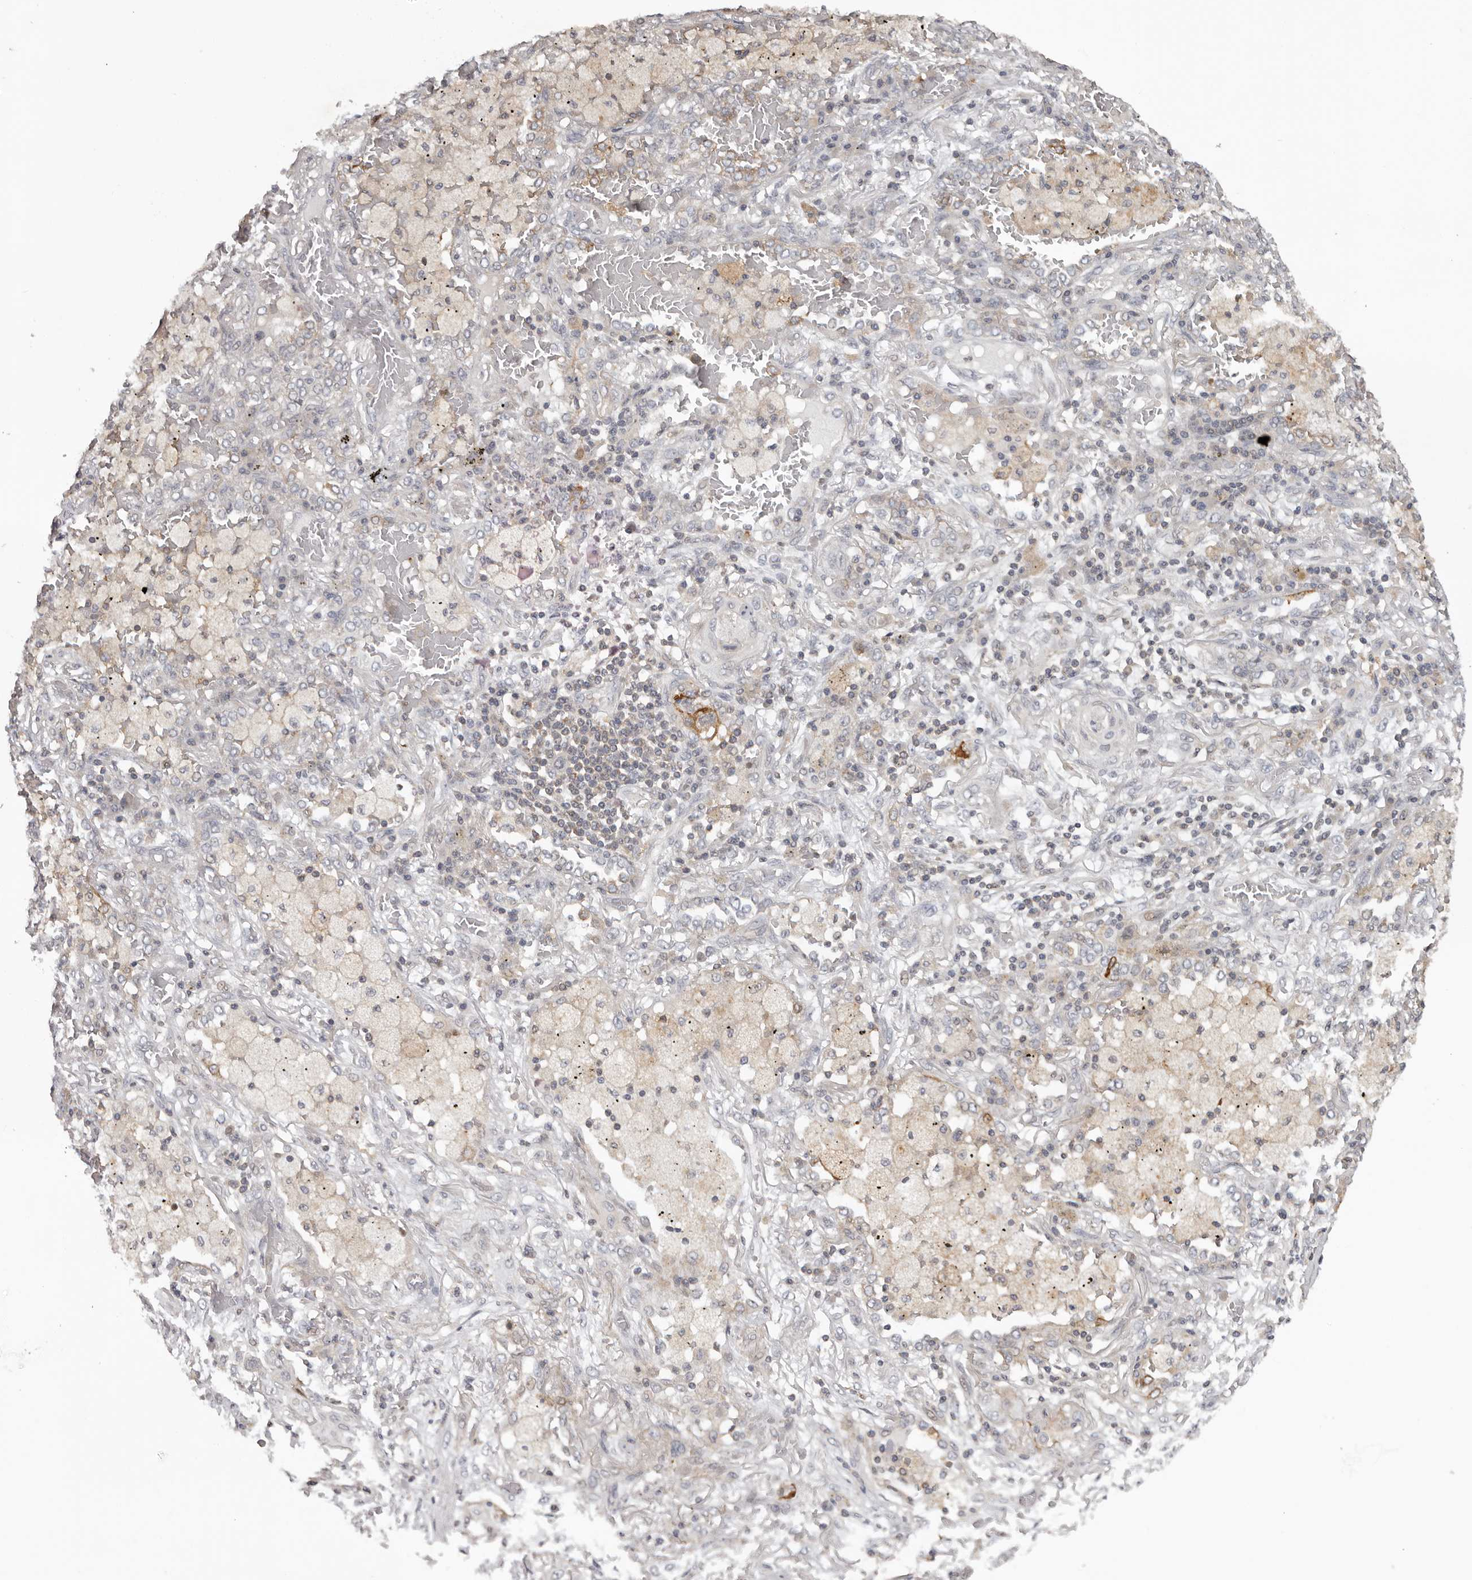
{"staining": {"intensity": "negative", "quantity": "none", "location": "none"}, "tissue": "lung cancer", "cell_type": "Tumor cells", "image_type": "cancer", "snomed": [{"axis": "morphology", "description": "Squamous cell carcinoma, NOS"}, {"axis": "topography", "description": "Lung"}], "caption": "The IHC photomicrograph has no significant staining in tumor cells of lung cancer (squamous cell carcinoma) tissue.", "gene": "ANKRD44", "patient": {"sex": "female", "age": 47}}